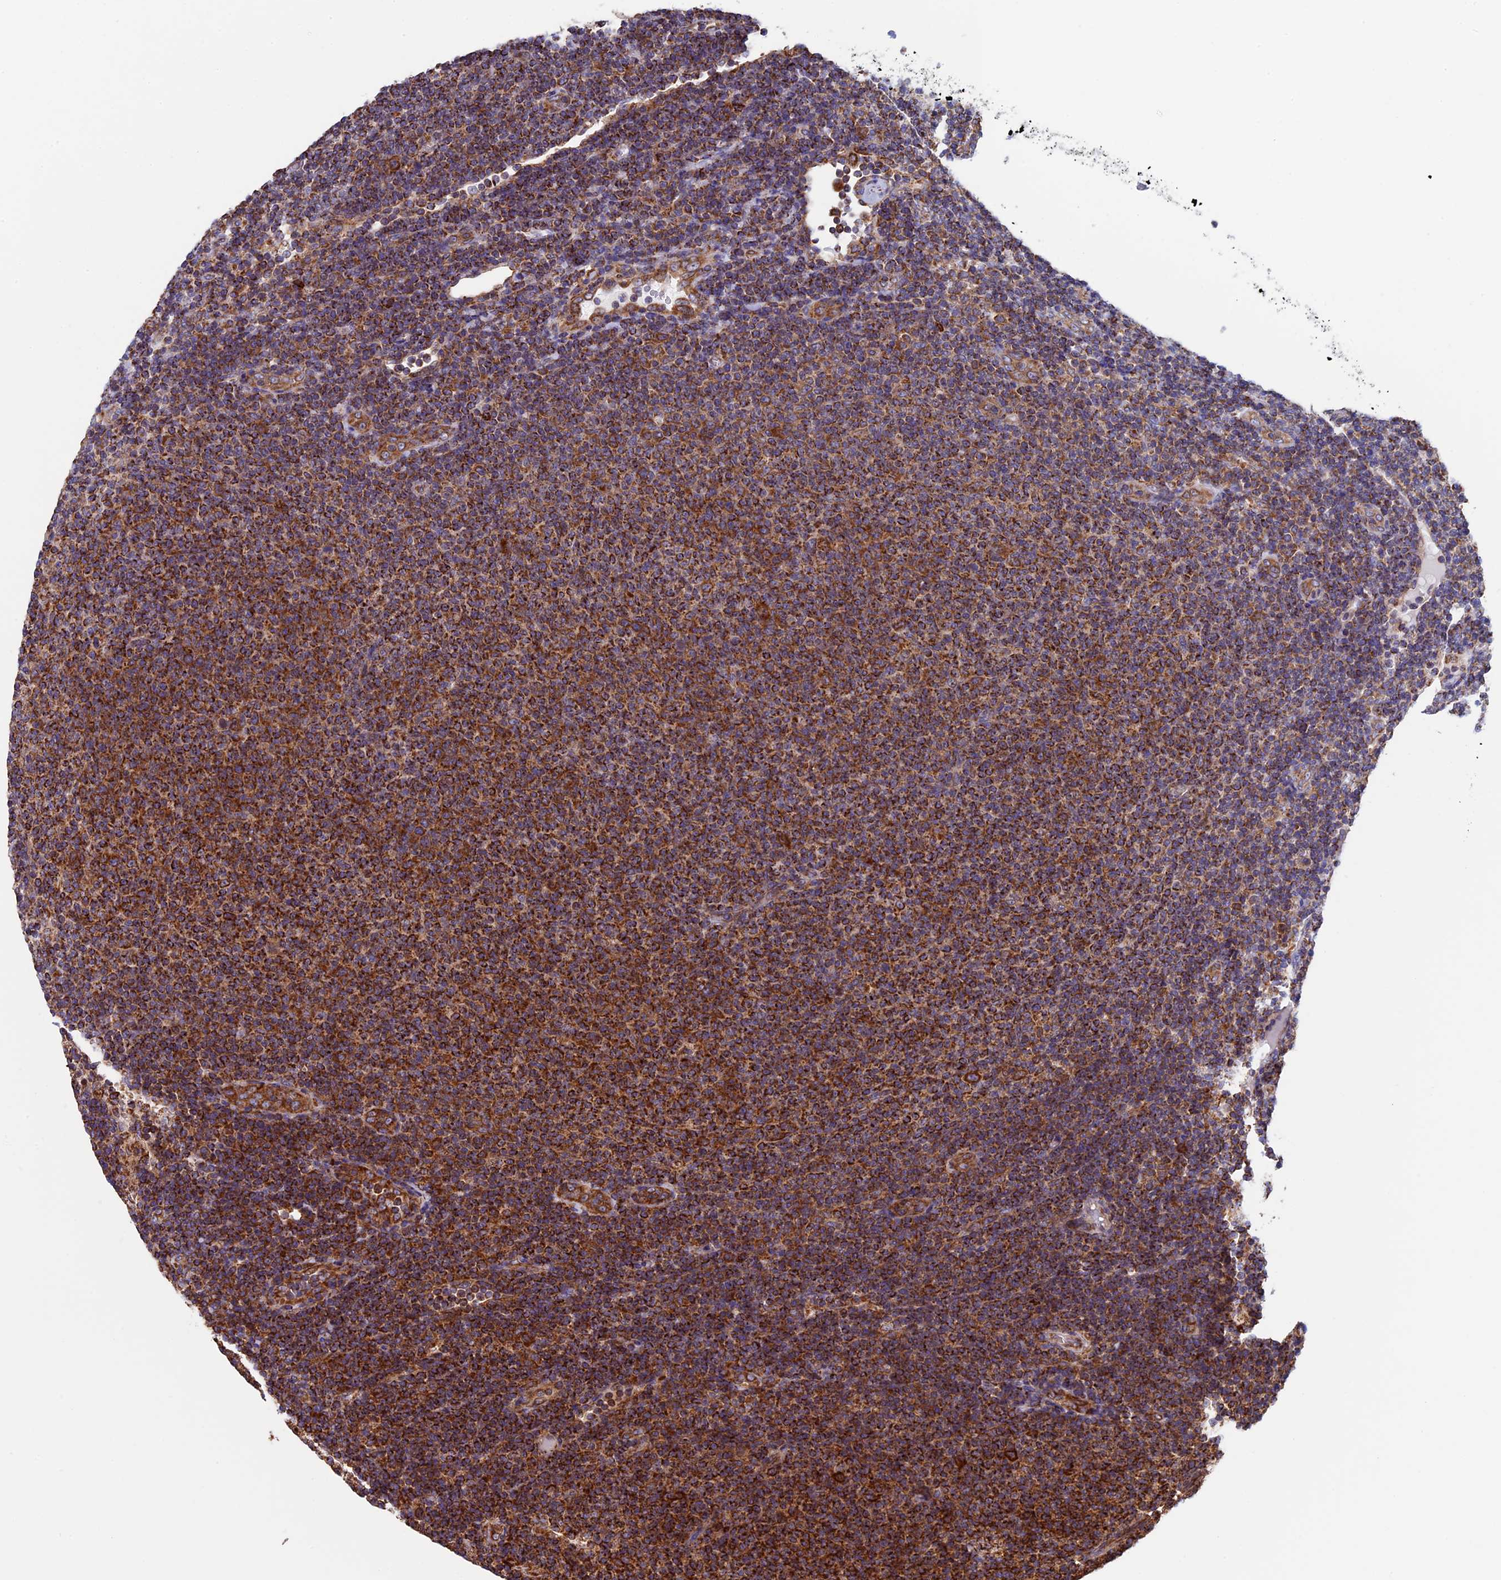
{"staining": {"intensity": "strong", "quantity": ">75%", "location": "cytoplasmic/membranous"}, "tissue": "lymphoma", "cell_type": "Tumor cells", "image_type": "cancer", "snomed": [{"axis": "morphology", "description": "Malignant lymphoma, non-Hodgkin's type, Low grade"}, {"axis": "topography", "description": "Lymph node"}], "caption": "Lymphoma stained with immunohistochemistry shows strong cytoplasmic/membranous positivity in about >75% of tumor cells.", "gene": "SLC9A5", "patient": {"sex": "male", "age": 66}}